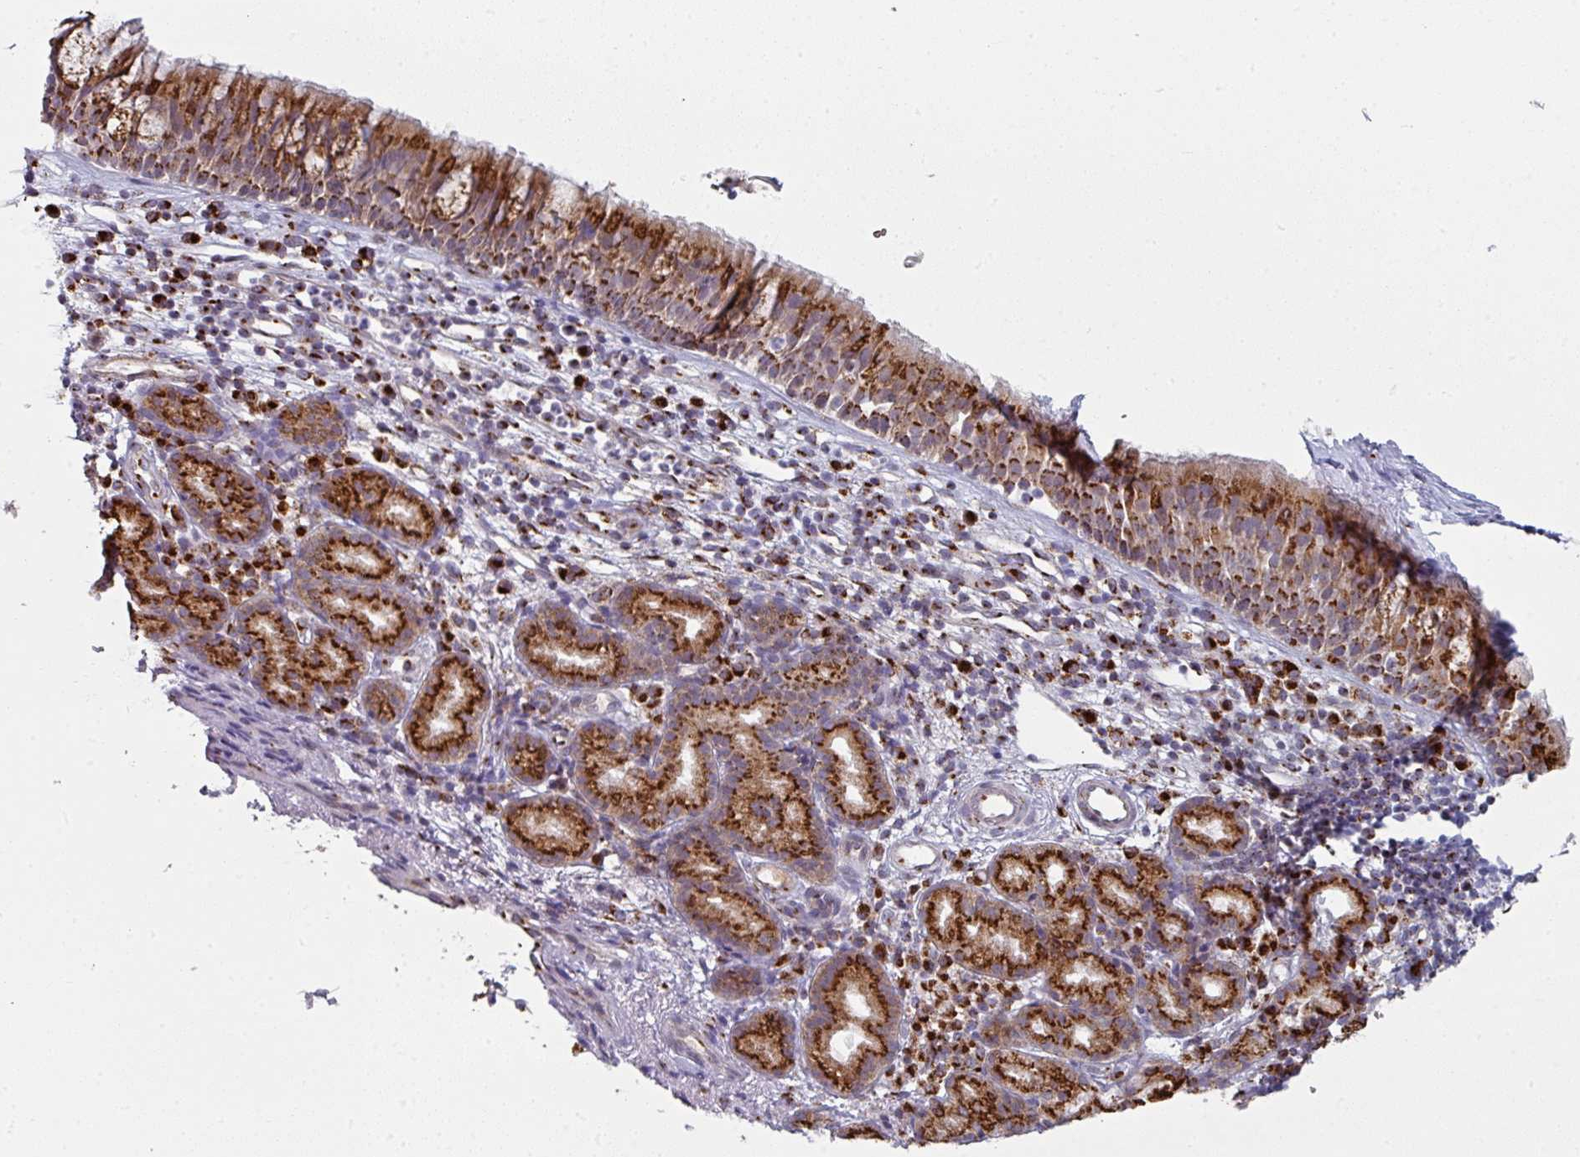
{"staining": {"intensity": "strong", "quantity": ">75%", "location": "cytoplasmic/membranous"}, "tissue": "nasopharynx", "cell_type": "Respiratory epithelial cells", "image_type": "normal", "snomed": [{"axis": "morphology", "description": "Normal tissue, NOS"}, {"axis": "topography", "description": "Nasopharynx"}], "caption": "Nasopharynx stained with DAB (3,3'-diaminobenzidine) immunohistochemistry exhibits high levels of strong cytoplasmic/membranous positivity in approximately >75% of respiratory epithelial cells.", "gene": "CCDC85B", "patient": {"sex": "female", "age": 62}}